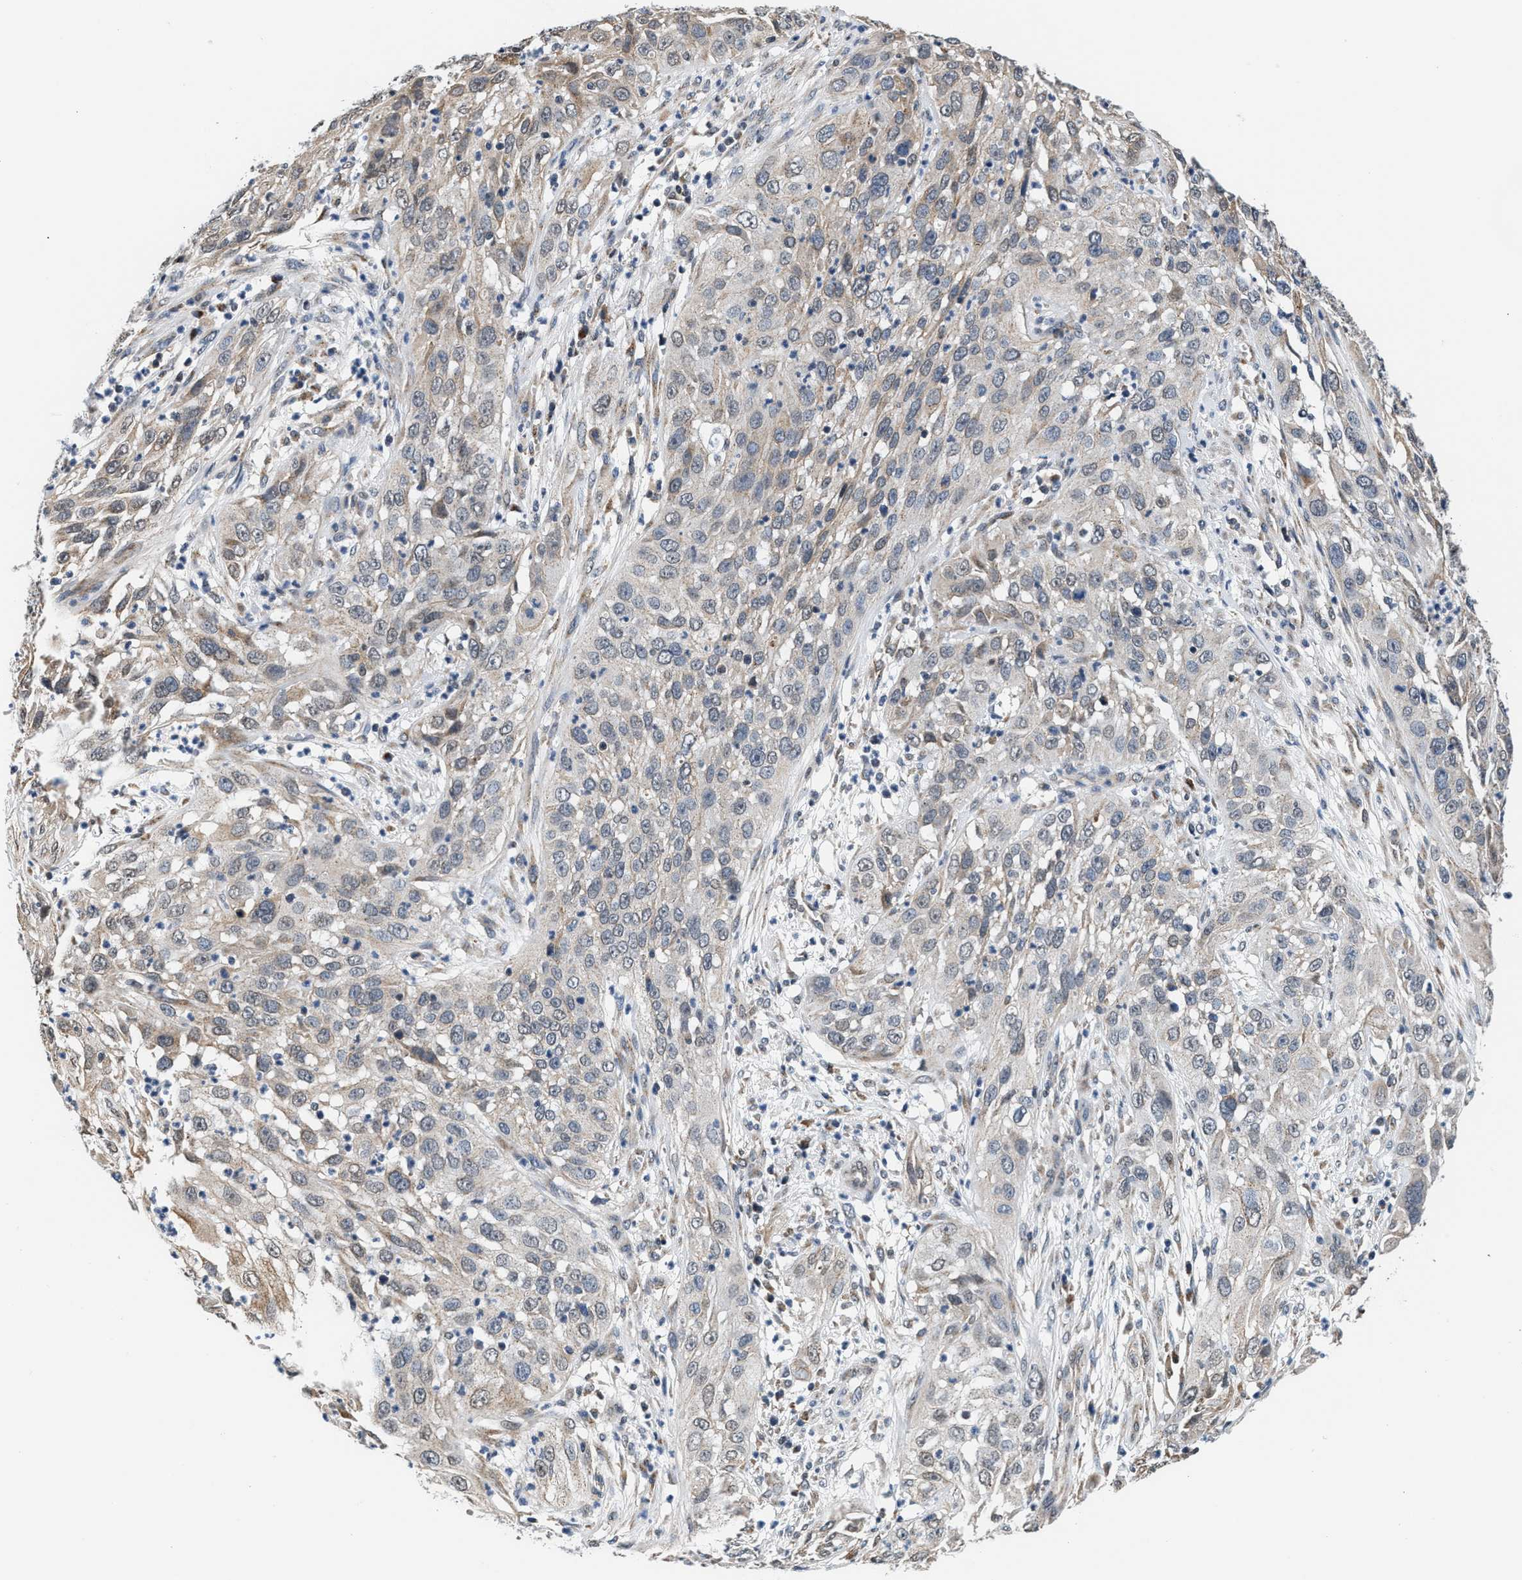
{"staining": {"intensity": "weak", "quantity": "<25%", "location": "cytoplasmic/membranous"}, "tissue": "cervical cancer", "cell_type": "Tumor cells", "image_type": "cancer", "snomed": [{"axis": "morphology", "description": "Squamous cell carcinoma, NOS"}, {"axis": "topography", "description": "Cervix"}], "caption": "Micrograph shows no protein expression in tumor cells of cervical cancer (squamous cell carcinoma) tissue.", "gene": "KCNMB2", "patient": {"sex": "female", "age": 32}}